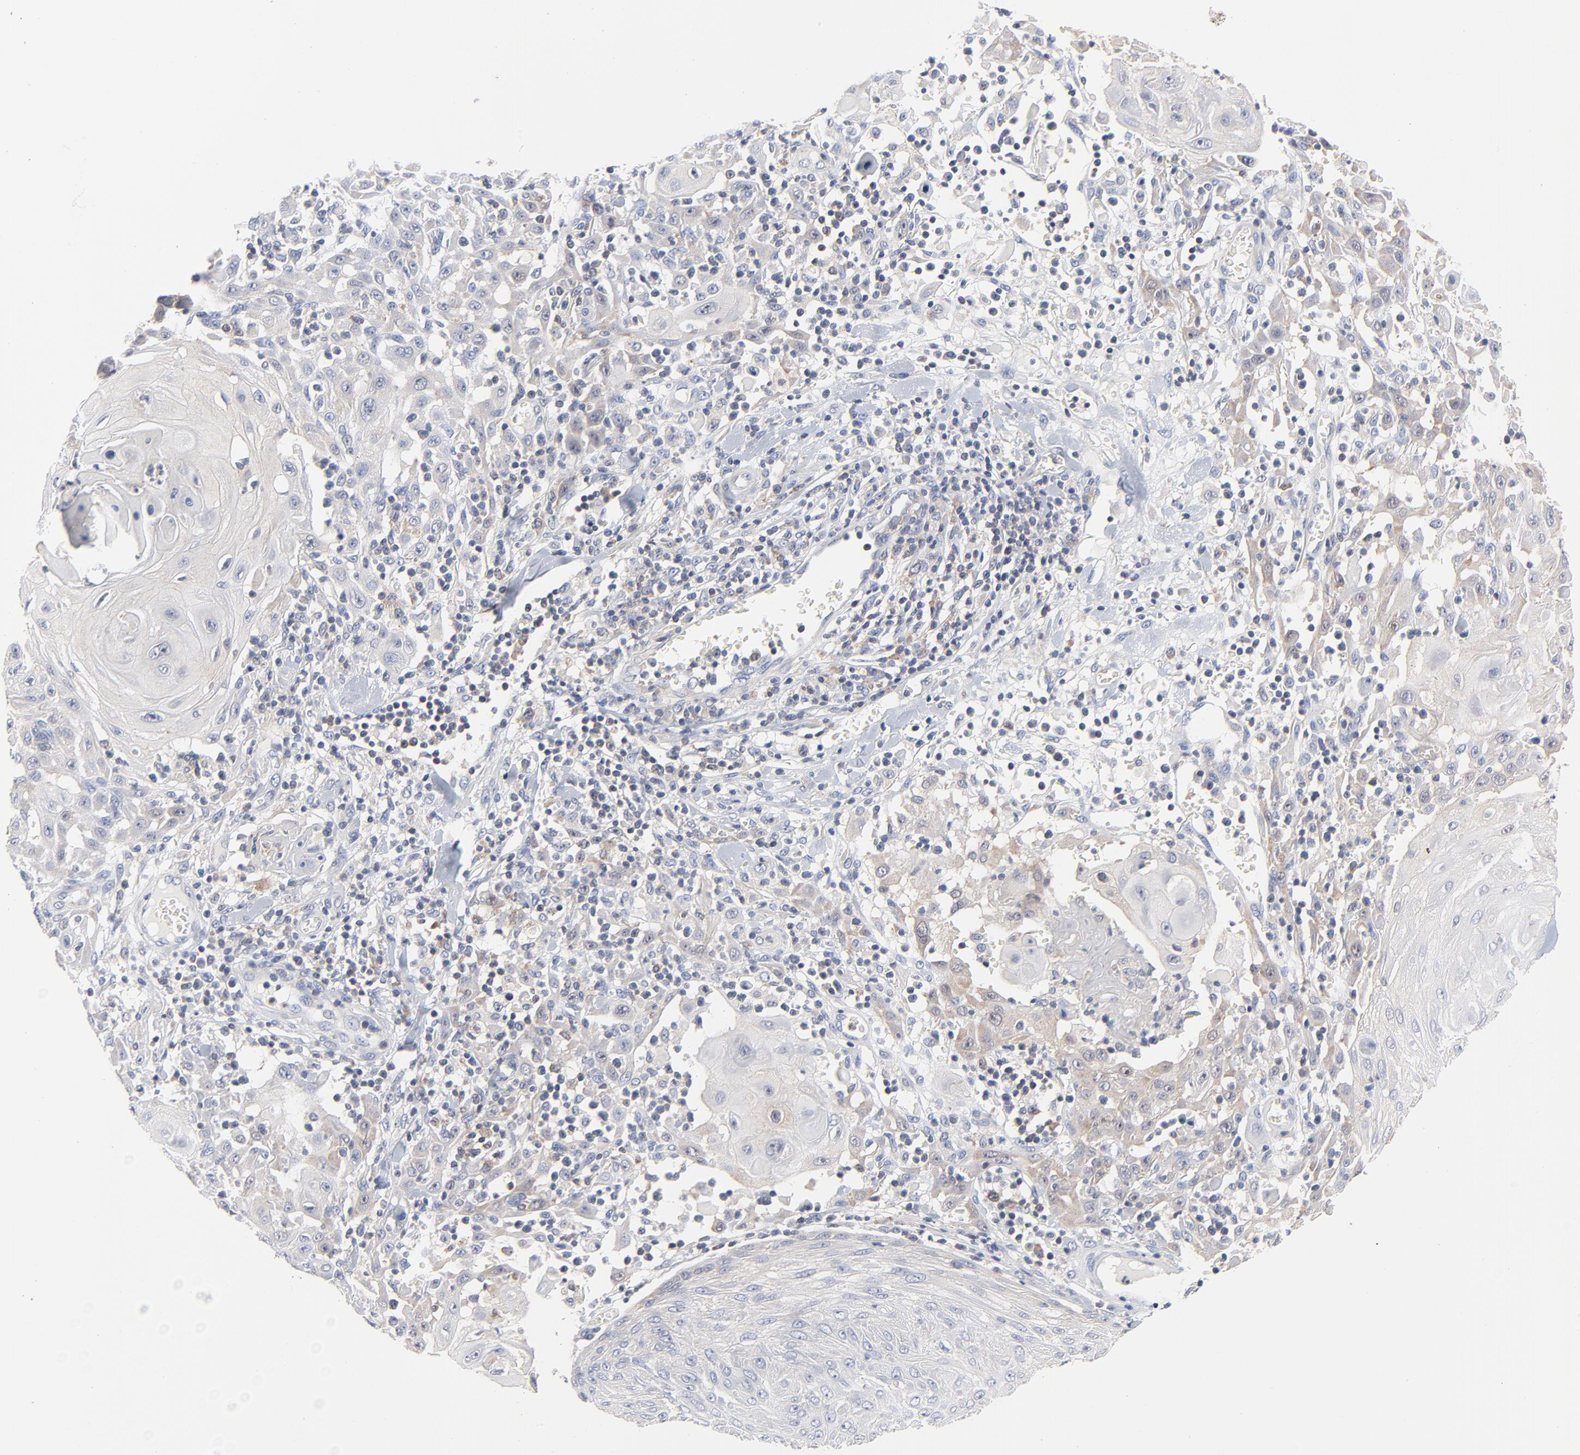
{"staining": {"intensity": "negative", "quantity": "none", "location": "none"}, "tissue": "skin cancer", "cell_type": "Tumor cells", "image_type": "cancer", "snomed": [{"axis": "morphology", "description": "Squamous cell carcinoma, NOS"}, {"axis": "topography", "description": "Skin"}], "caption": "A high-resolution photomicrograph shows immunohistochemistry staining of squamous cell carcinoma (skin), which reveals no significant expression in tumor cells.", "gene": "CAB39L", "patient": {"sex": "male", "age": 24}}